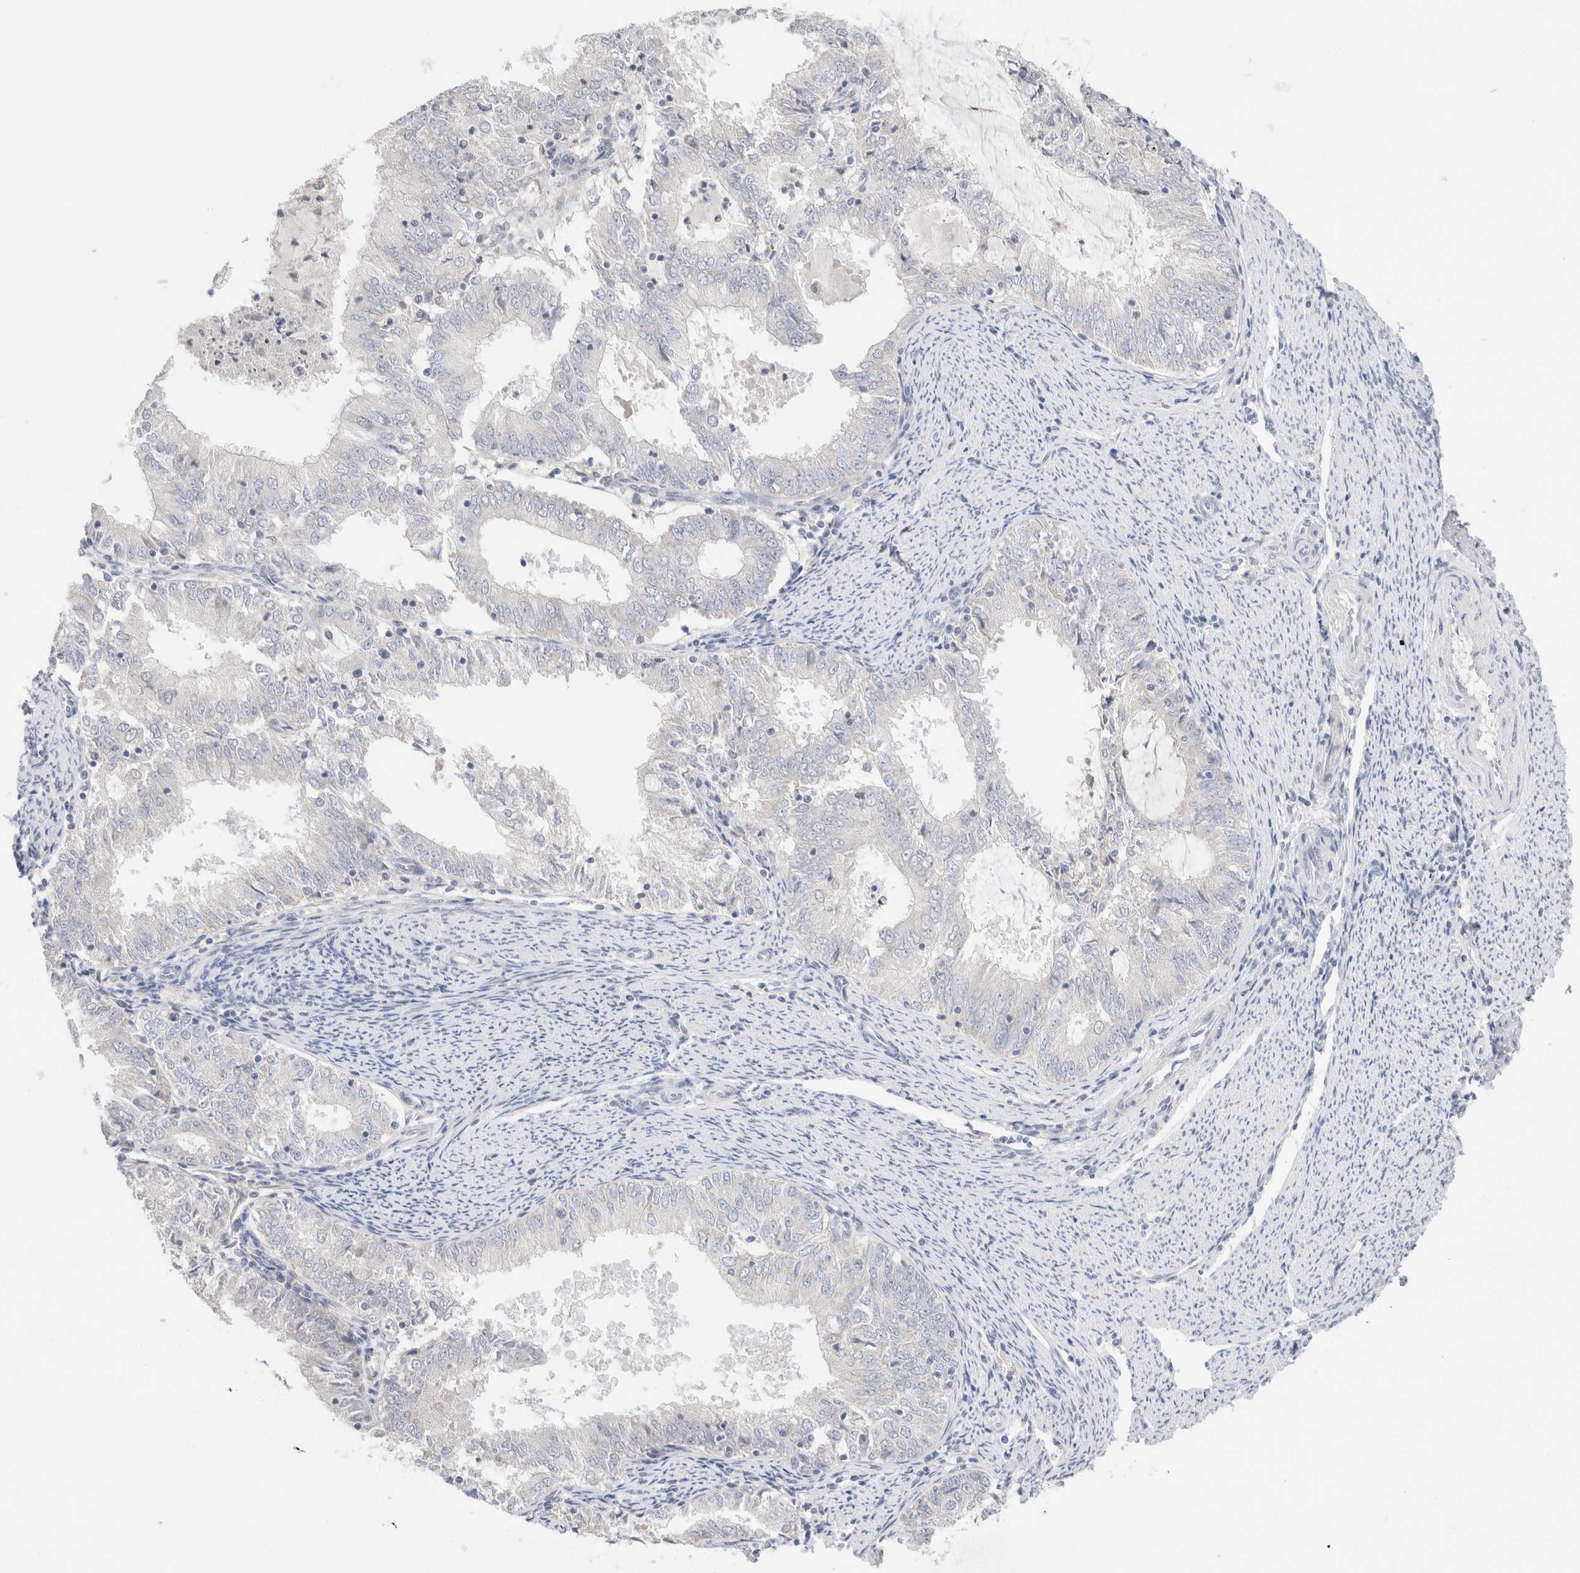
{"staining": {"intensity": "negative", "quantity": "none", "location": "none"}, "tissue": "endometrial cancer", "cell_type": "Tumor cells", "image_type": "cancer", "snomed": [{"axis": "morphology", "description": "Adenocarcinoma, NOS"}, {"axis": "topography", "description": "Endometrium"}], "caption": "Endometrial adenocarcinoma was stained to show a protein in brown. There is no significant positivity in tumor cells.", "gene": "SPATA20", "patient": {"sex": "female", "age": 57}}